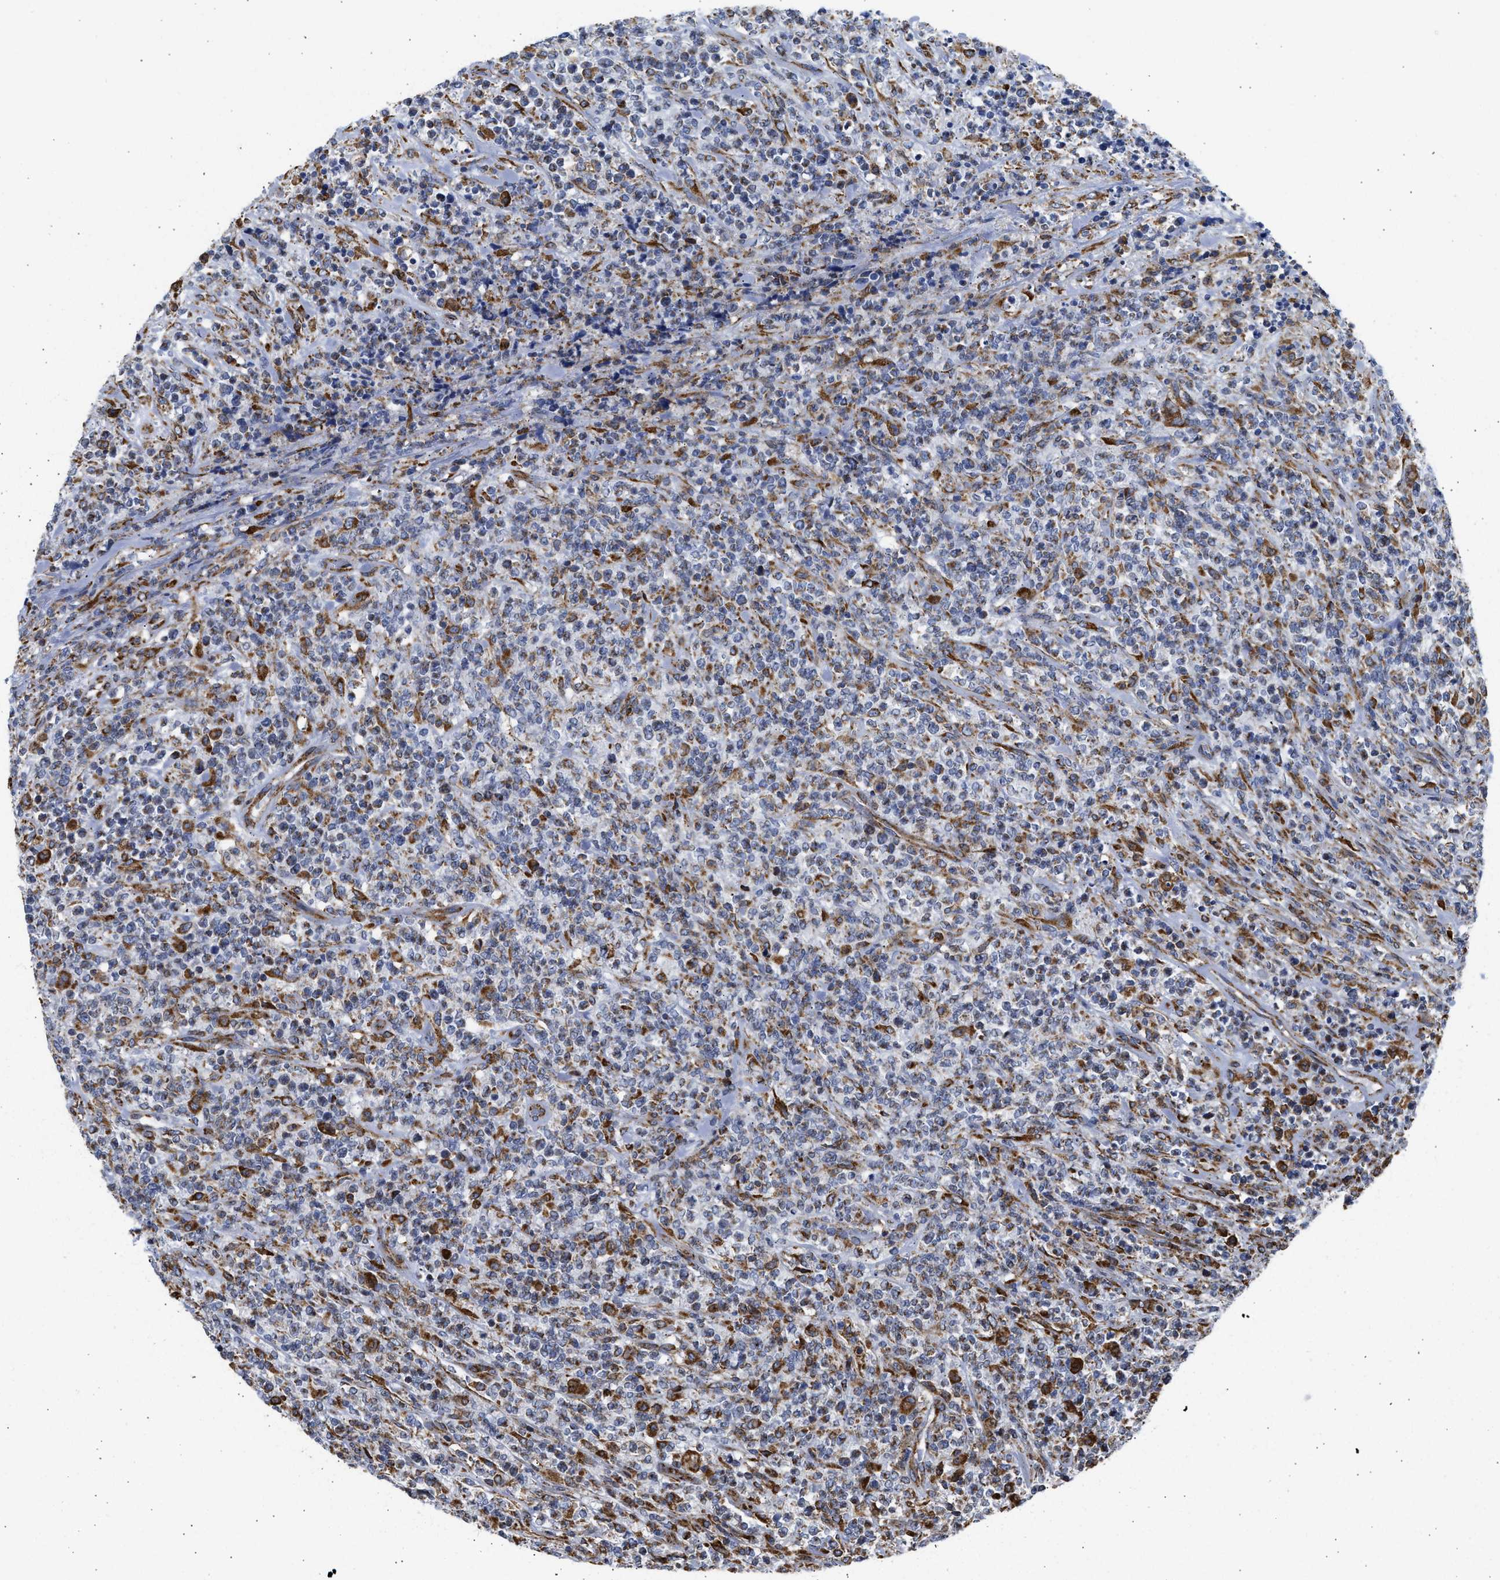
{"staining": {"intensity": "moderate", "quantity": "25%-75%", "location": "cytoplasmic/membranous"}, "tissue": "lymphoma", "cell_type": "Tumor cells", "image_type": "cancer", "snomed": [{"axis": "morphology", "description": "Malignant lymphoma, non-Hodgkin's type, High grade"}, {"axis": "topography", "description": "Soft tissue"}], "caption": "IHC micrograph of human malignant lymphoma, non-Hodgkin's type (high-grade) stained for a protein (brown), which shows medium levels of moderate cytoplasmic/membranous positivity in approximately 25%-75% of tumor cells.", "gene": "CYCS", "patient": {"sex": "male", "age": 18}}